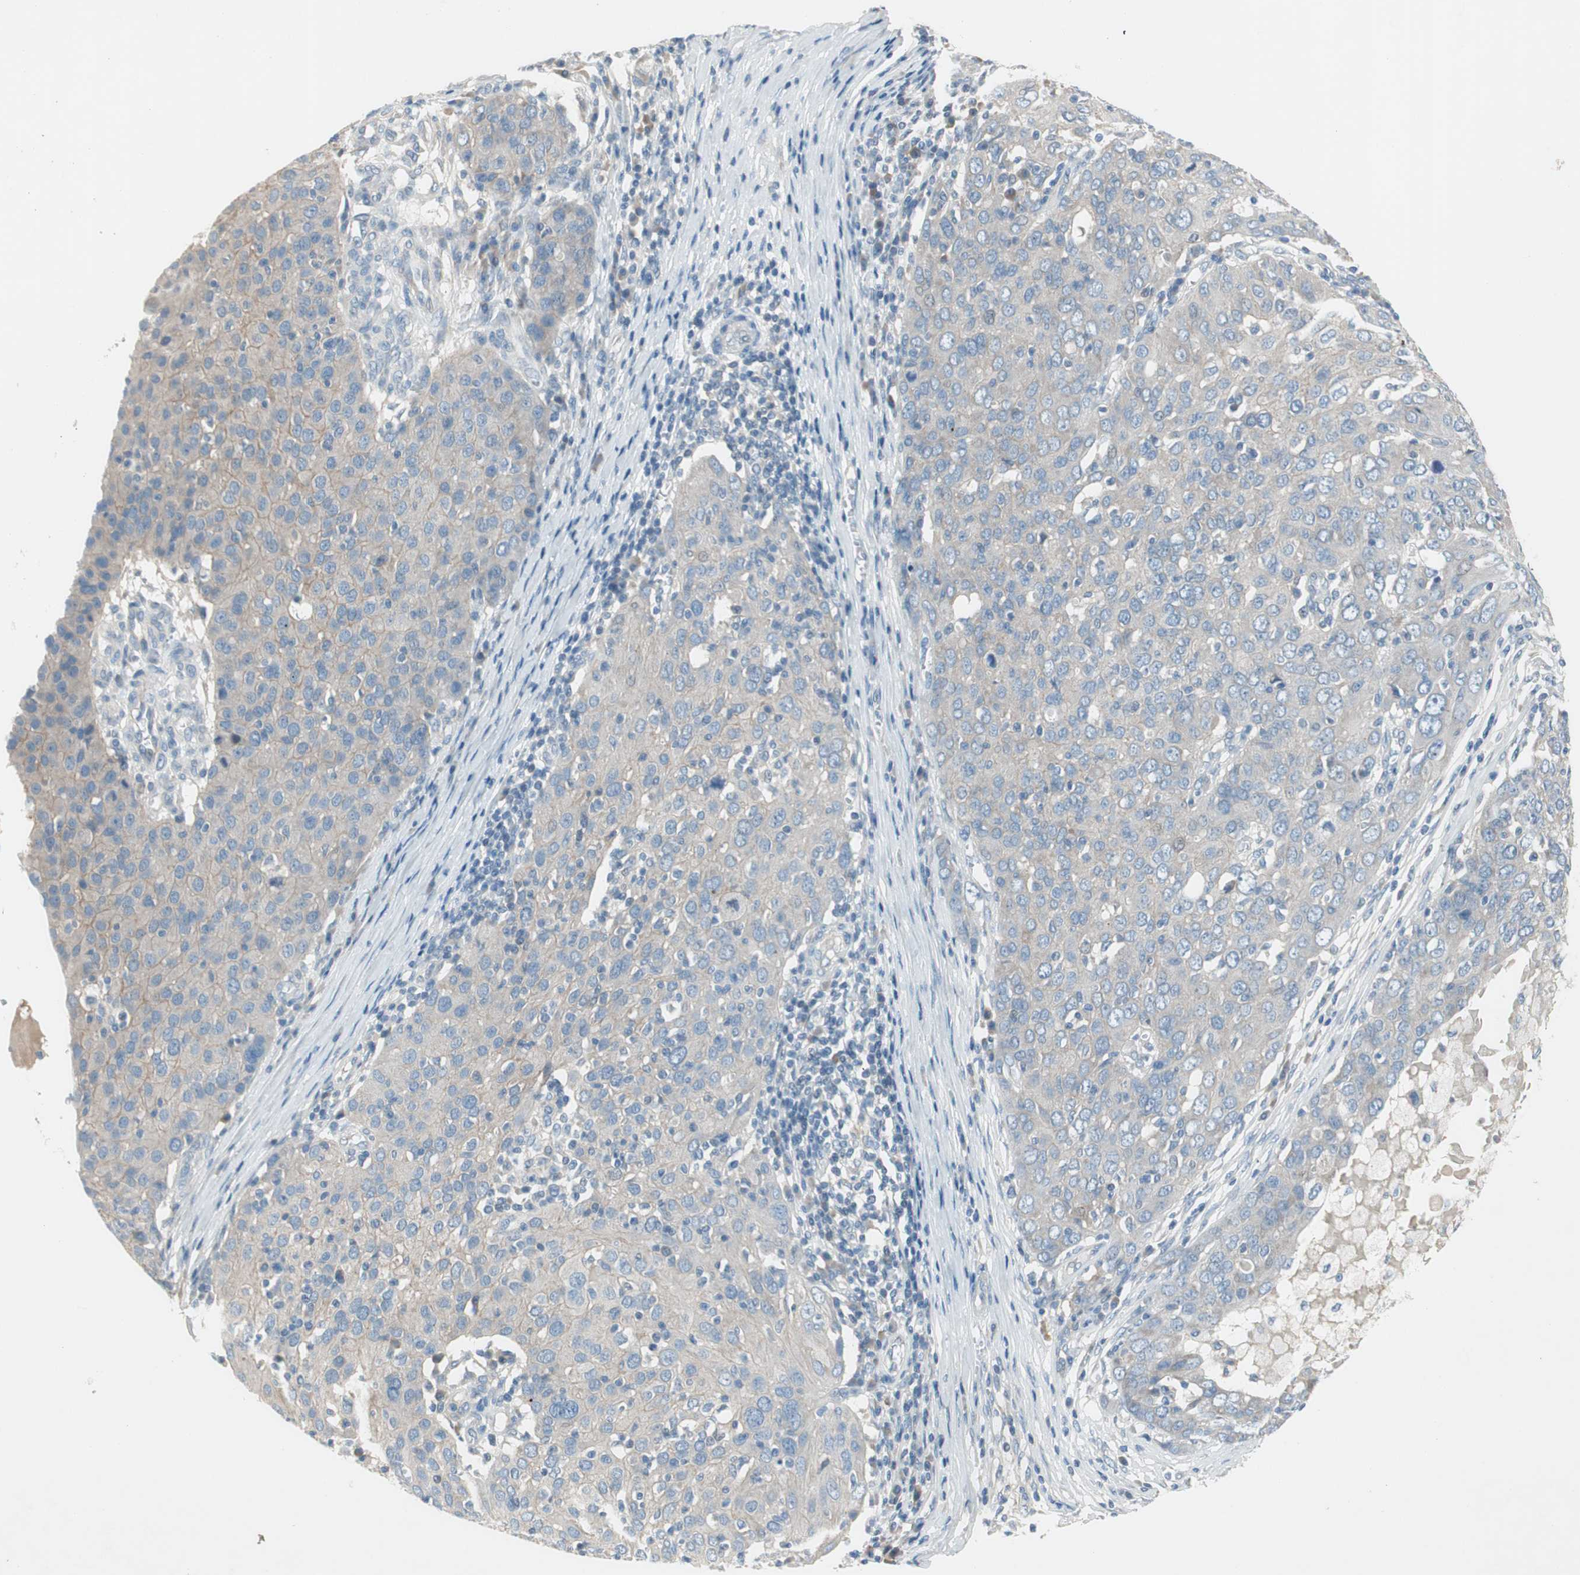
{"staining": {"intensity": "weak", "quantity": "<25%", "location": "cytoplasmic/membranous"}, "tissue": "ovarian cancer", "cell_type": "Tumor cells", "image_type": "cancer", "snomed": [{"axis": "morphology", "description": "Carcinoma, endometroid"}, {"axis": "topography", "description": "Ovary"}], "caption": "This is an immunohistochemistry (IHC) photomicrograph of ovarian endometroid carcinoma. There is no expression in tumor cells.", "gene": "PRRG4", "patient": {"sex": "female", "age": 50}}